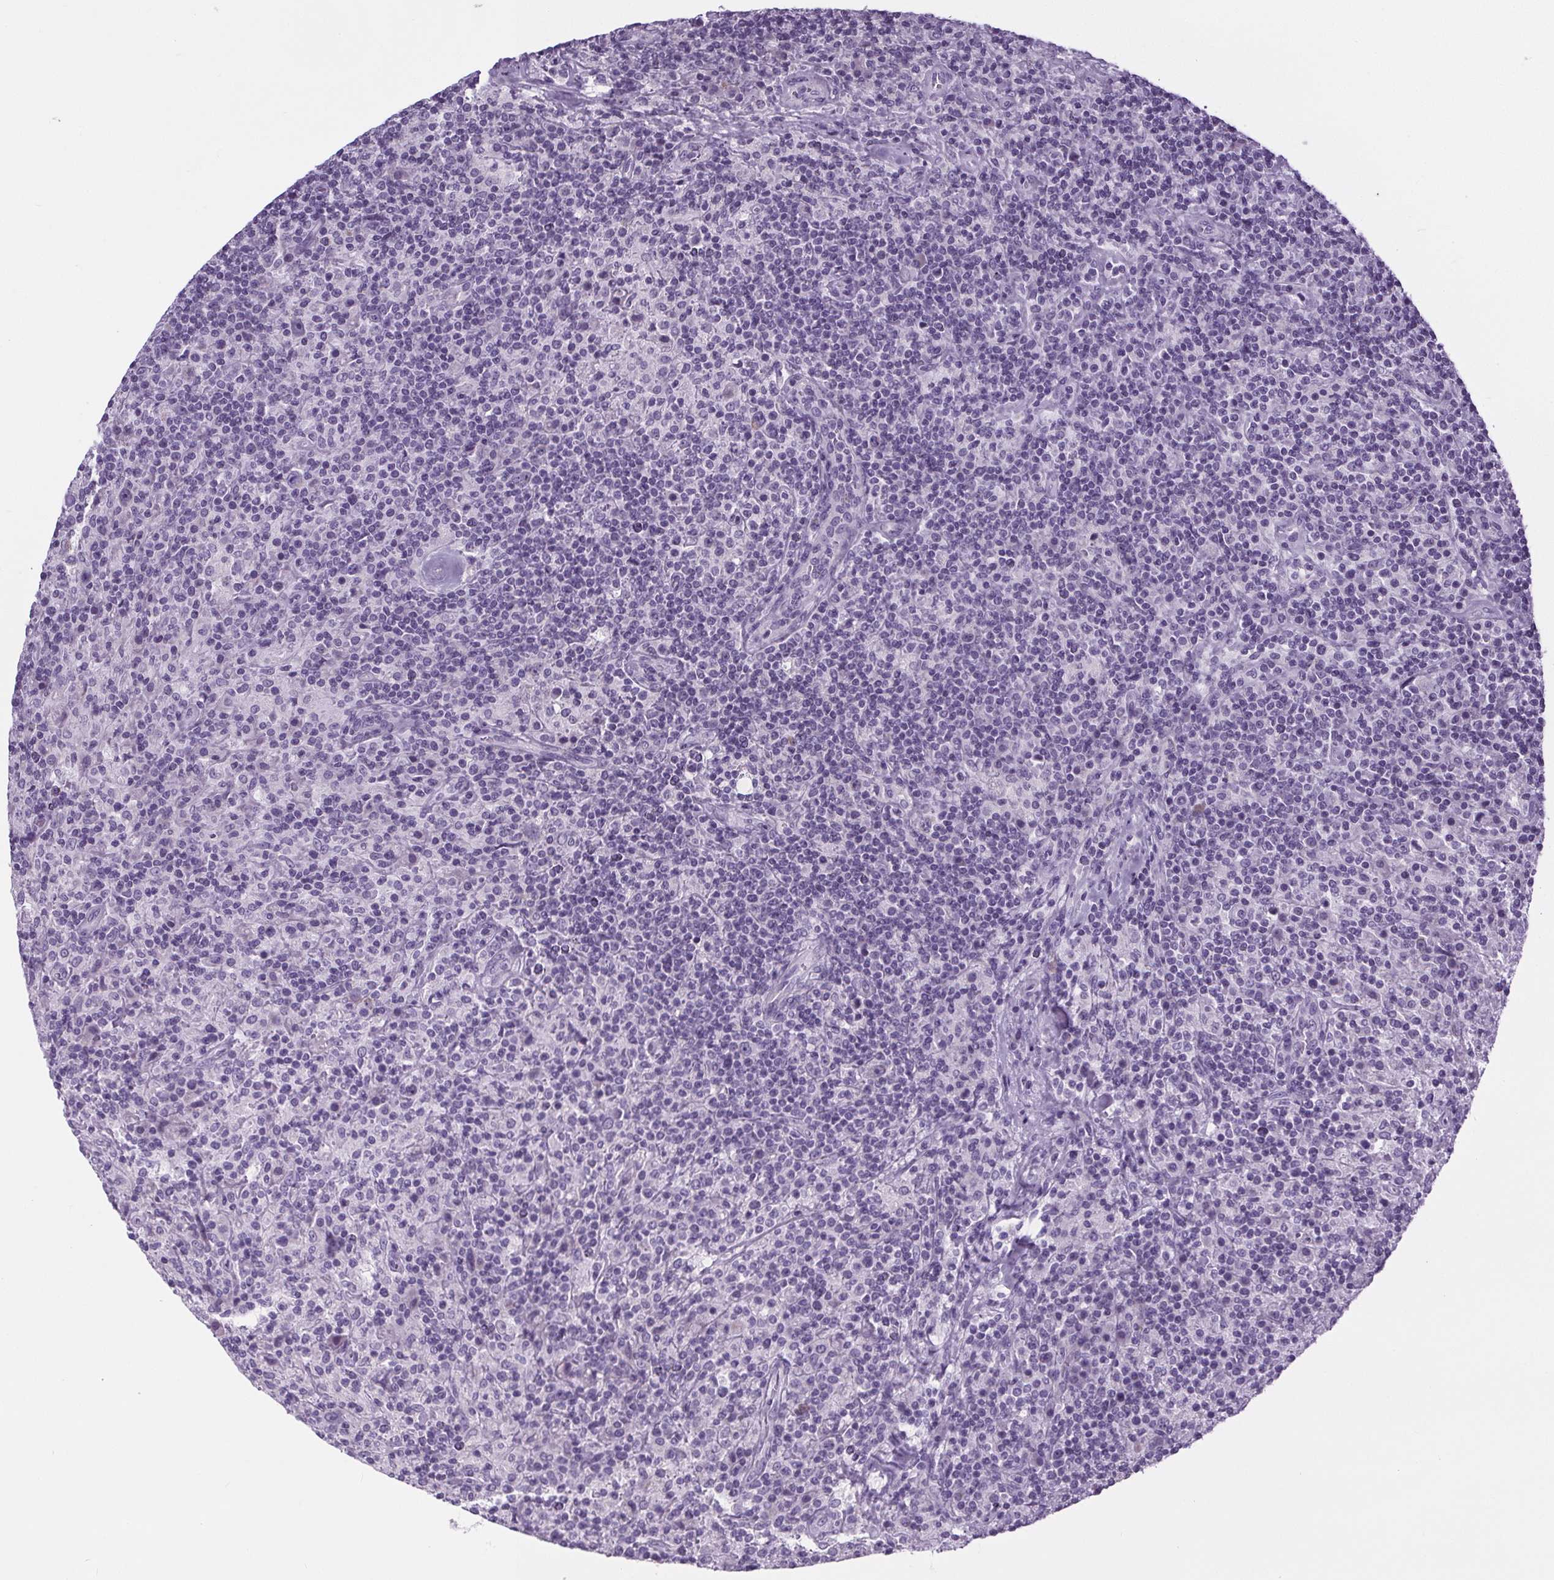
{"staining": {"intensity": "negative", "quantity": "none", "location": "none"}, "tissue": "lymphoma", "cell_type": "Tumor cells", "image_type": "cancer", "snomed": [{"axis": "morphology", "description": "Hodgkin's disease, NOS"}, {"axis": "topography", "description": "Lymph node"}], "caption": "Lymphoma was stained to show a protein in brown. There is no significant expression in tumor cells.", "gene": "ELAVL2", "patient": {"sex": "male", "age": 70}}